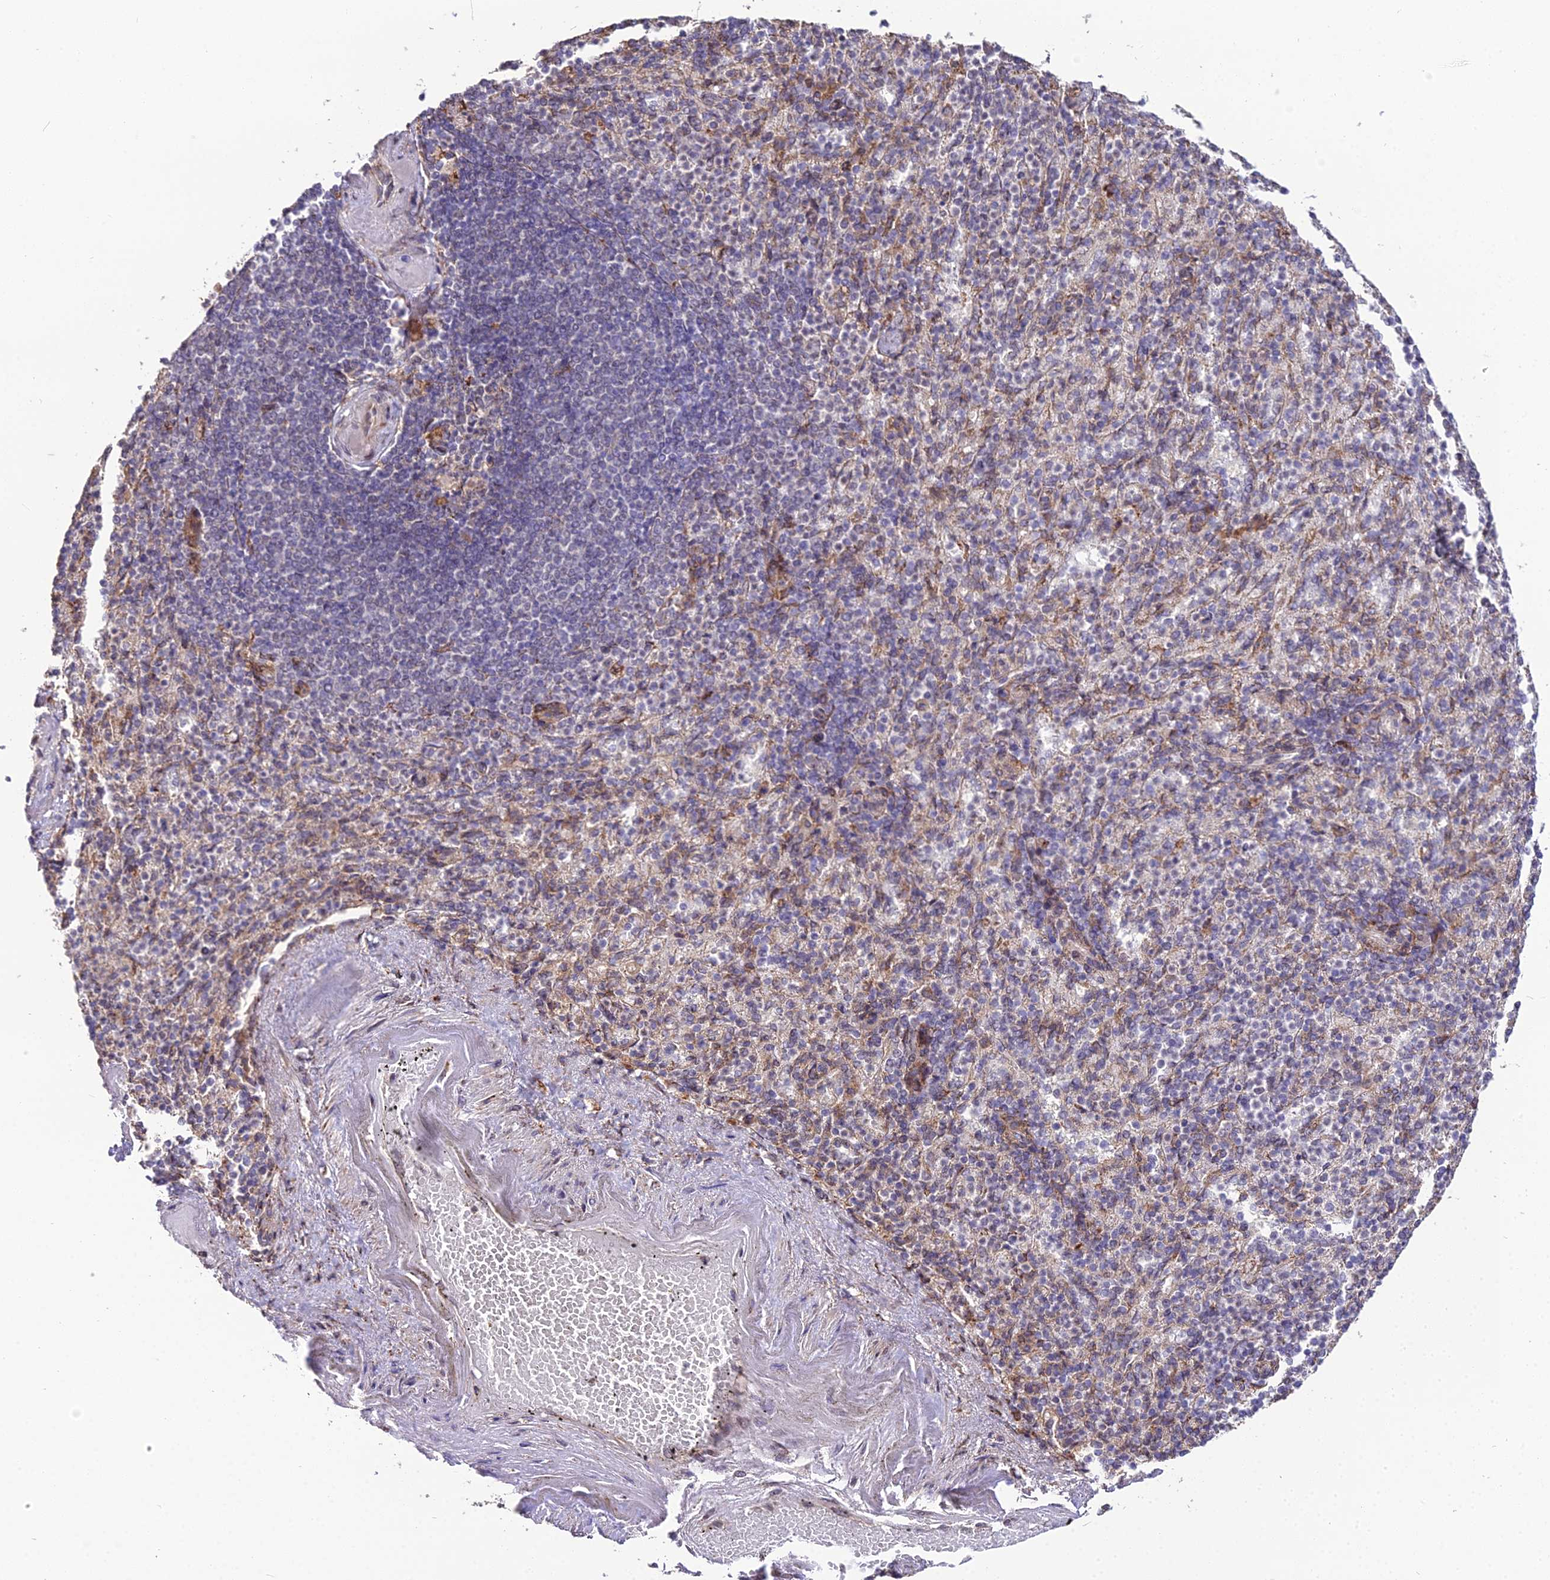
{"staining": {"intensity": "moderate", "quantity": "25%-75%", "location": "cytoplasmic/membranous"}, "tissue": "spleen", "cell_type": "Cells in red pulp", "image_type": "normal", "snomed": [{"axis": "morphology", "description": "Normal tissue, NOS"}, {"axis": "topography", "description": "Spleen"}], "caption": "High-magnification brightfield microscopy of normal spleen stained with DAB (3,3'-diaminobenzidine) (brown) and counterstained with hematoxylin (blue). cells in red pulp exhibit moderate cytoplasmic/membranous positivity is appreciated in approximately25%-75% of cells.", "gene": "TROAP", "patient": {"sex": "female", "age": 74}}